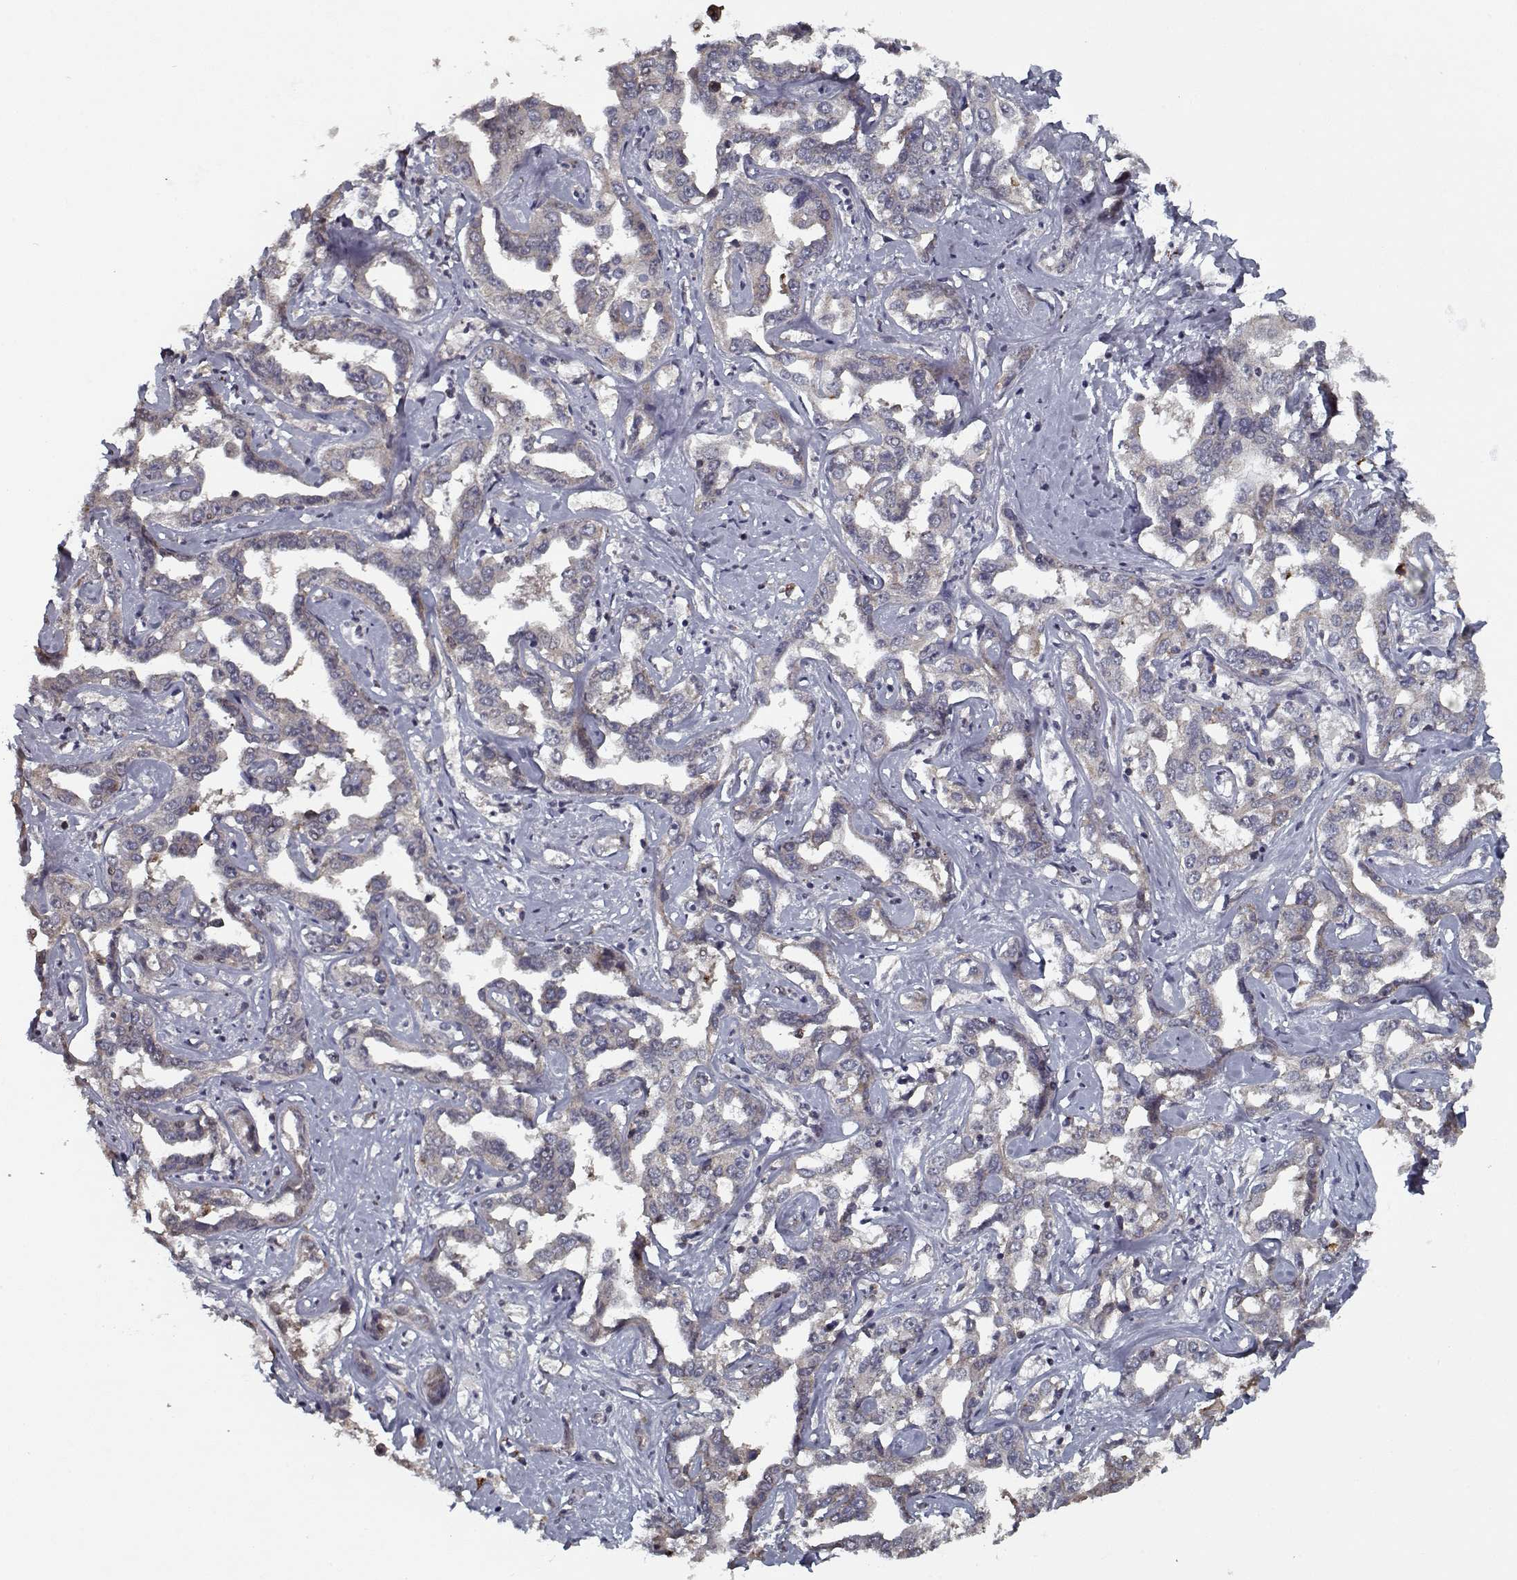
{"staining": {"intensity": "weak", "quantity": "25%-75%", "location": "cytoplasmic/membranous"}, "tissue": "liver cancer", "cell_type": "Tumor cells", "image_type": "cancer", "snomed": [{"axis": "morphology", "description": "Cholangiocarcinoma"}, {"axis": "topography", "description": "Liver"}], "caption": "Cholangiocarcinoma (liver) tissue shows weak cytoplasmic/membranous positivity in approximately 25%-75% of tumor cells, visualized by immunohistochemistry.", "gene": "NLK", "patient": {"sex": "male", "age": 59}}